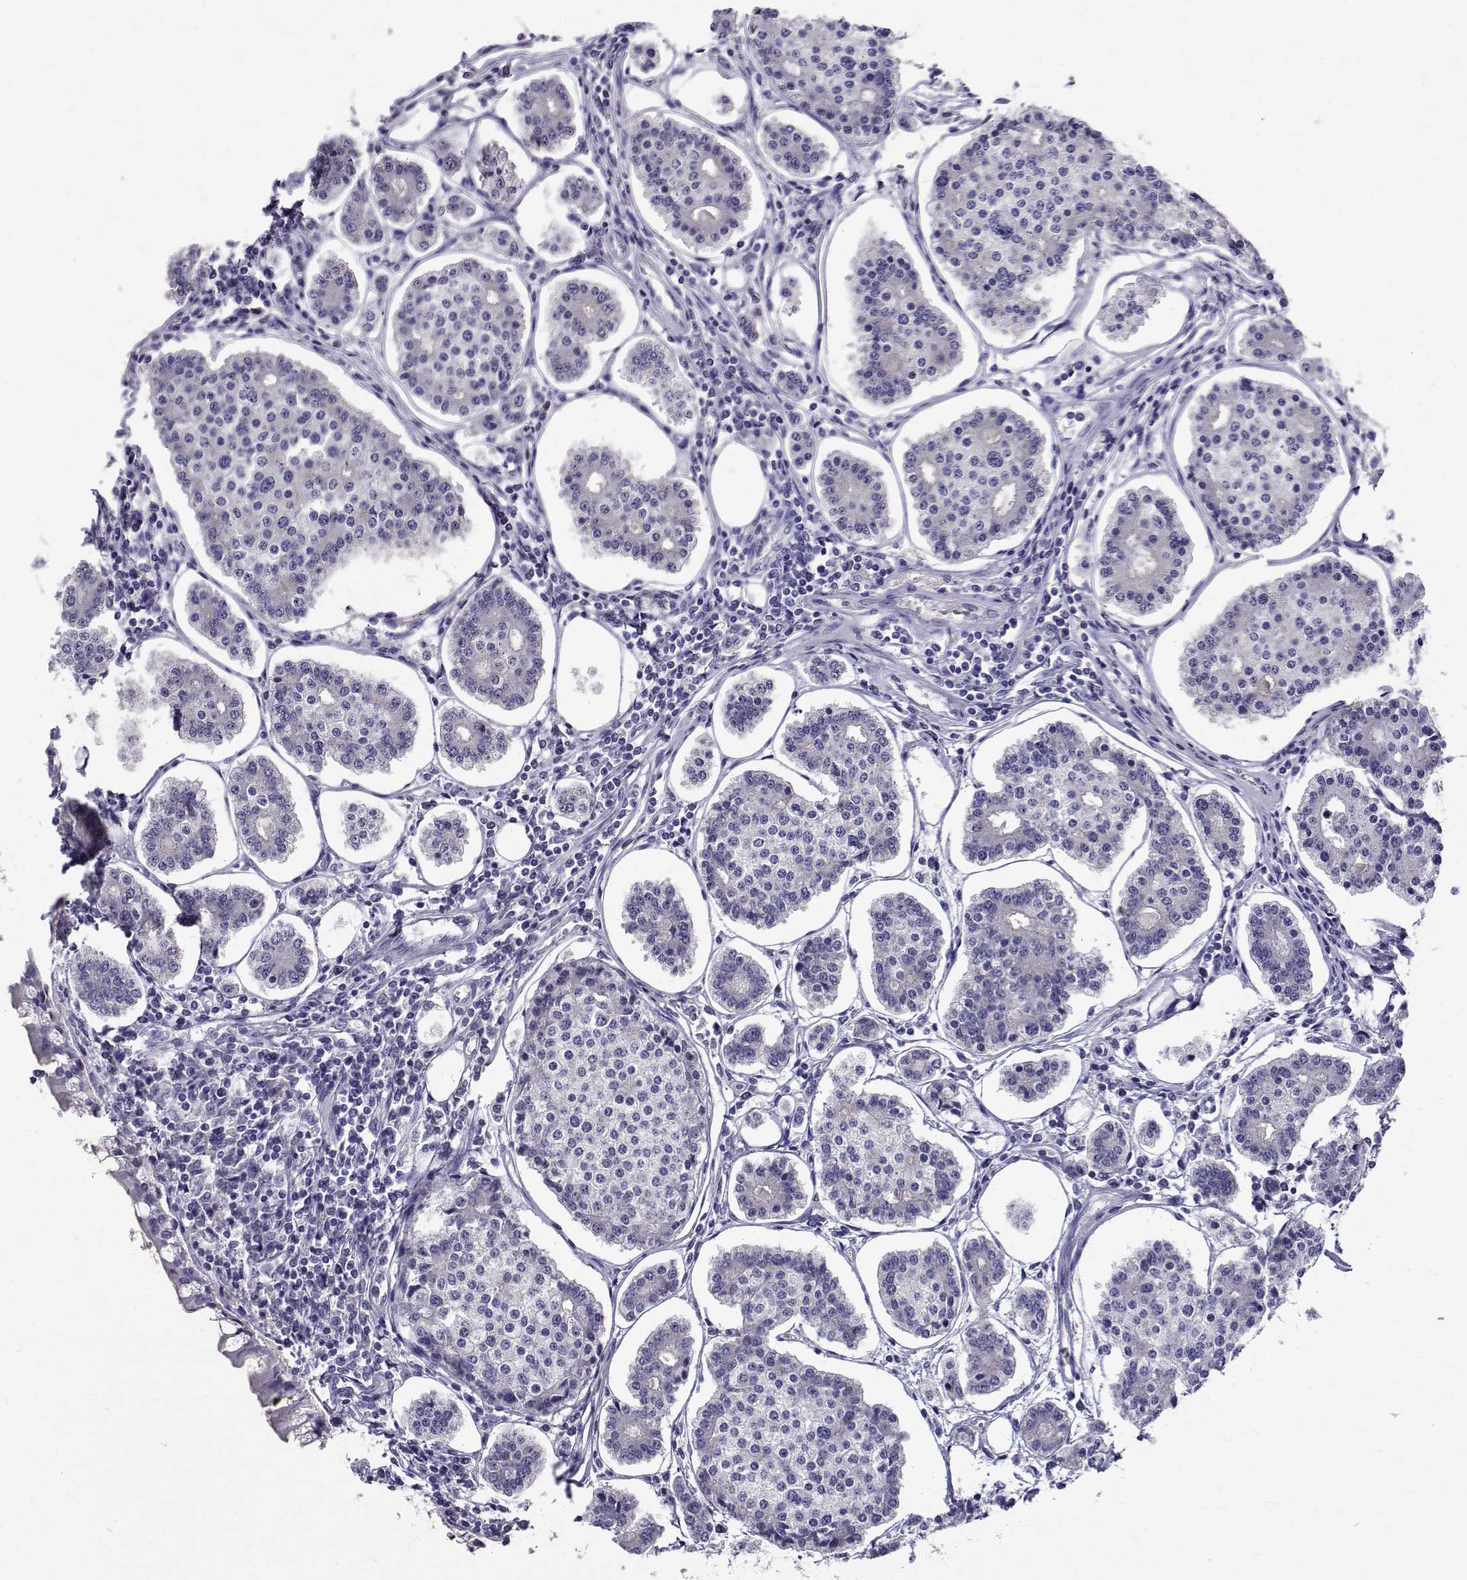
{"staining": {"intensity": "negative", "quantity": "none", "location": "none"}, "tissue": "carcinoid", "cell_type": "Tumor cells", "image_type": "cancer", "snomed": [{"axis": "morphology", "description": "Carcinoid, malignant, NOS"}, {"axis": "topography", "description": "Small intestine"}], "caption": "Protein analysis of carcinoid (malignant) reveals no significant positivity in tumor cells.", "gene": "IGSF1", "patient": {"sex": "female", "age": 65}}